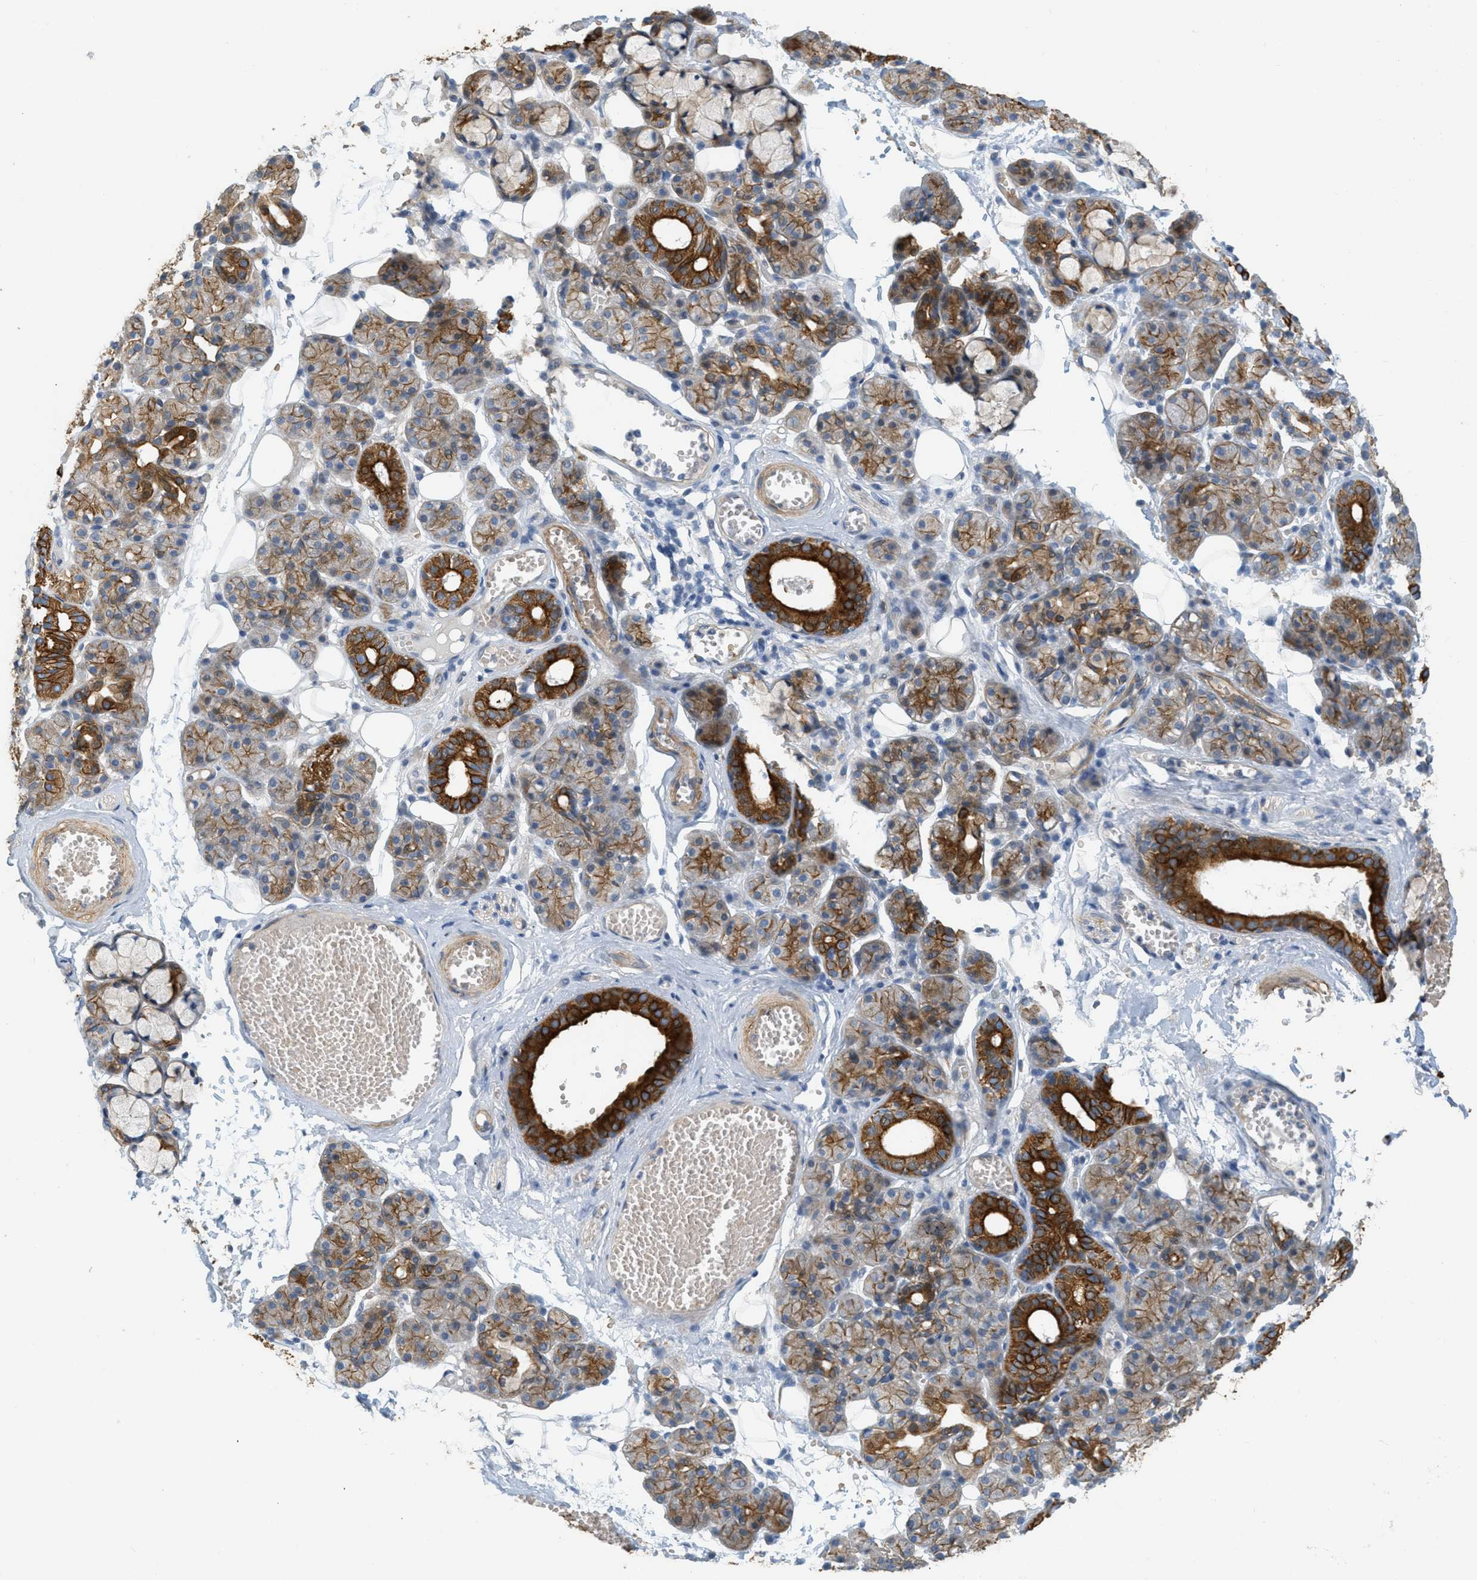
{"staining": {"intensity": "strong", "quantity": "25%-75%", "location": "cytoplasmic/membranous"}, "tissue": "salivary gland", "cell_type": "Glandular cells", "image_type": "normal", "snomed": [{"axis": "morphology", "description": "Normal tissue, NOS"}, {"axis": "topography", "description": "Salivary gland"}], "caption": "Approximately 25%-75% of glandular cells in normal salivary gland demonstrate strong cytoplasmic/membranous protein positivity as visualized by brown immunohistochemical staining.", "gene": "MRS2", "patient": {"sex": "male", "age": 63}}